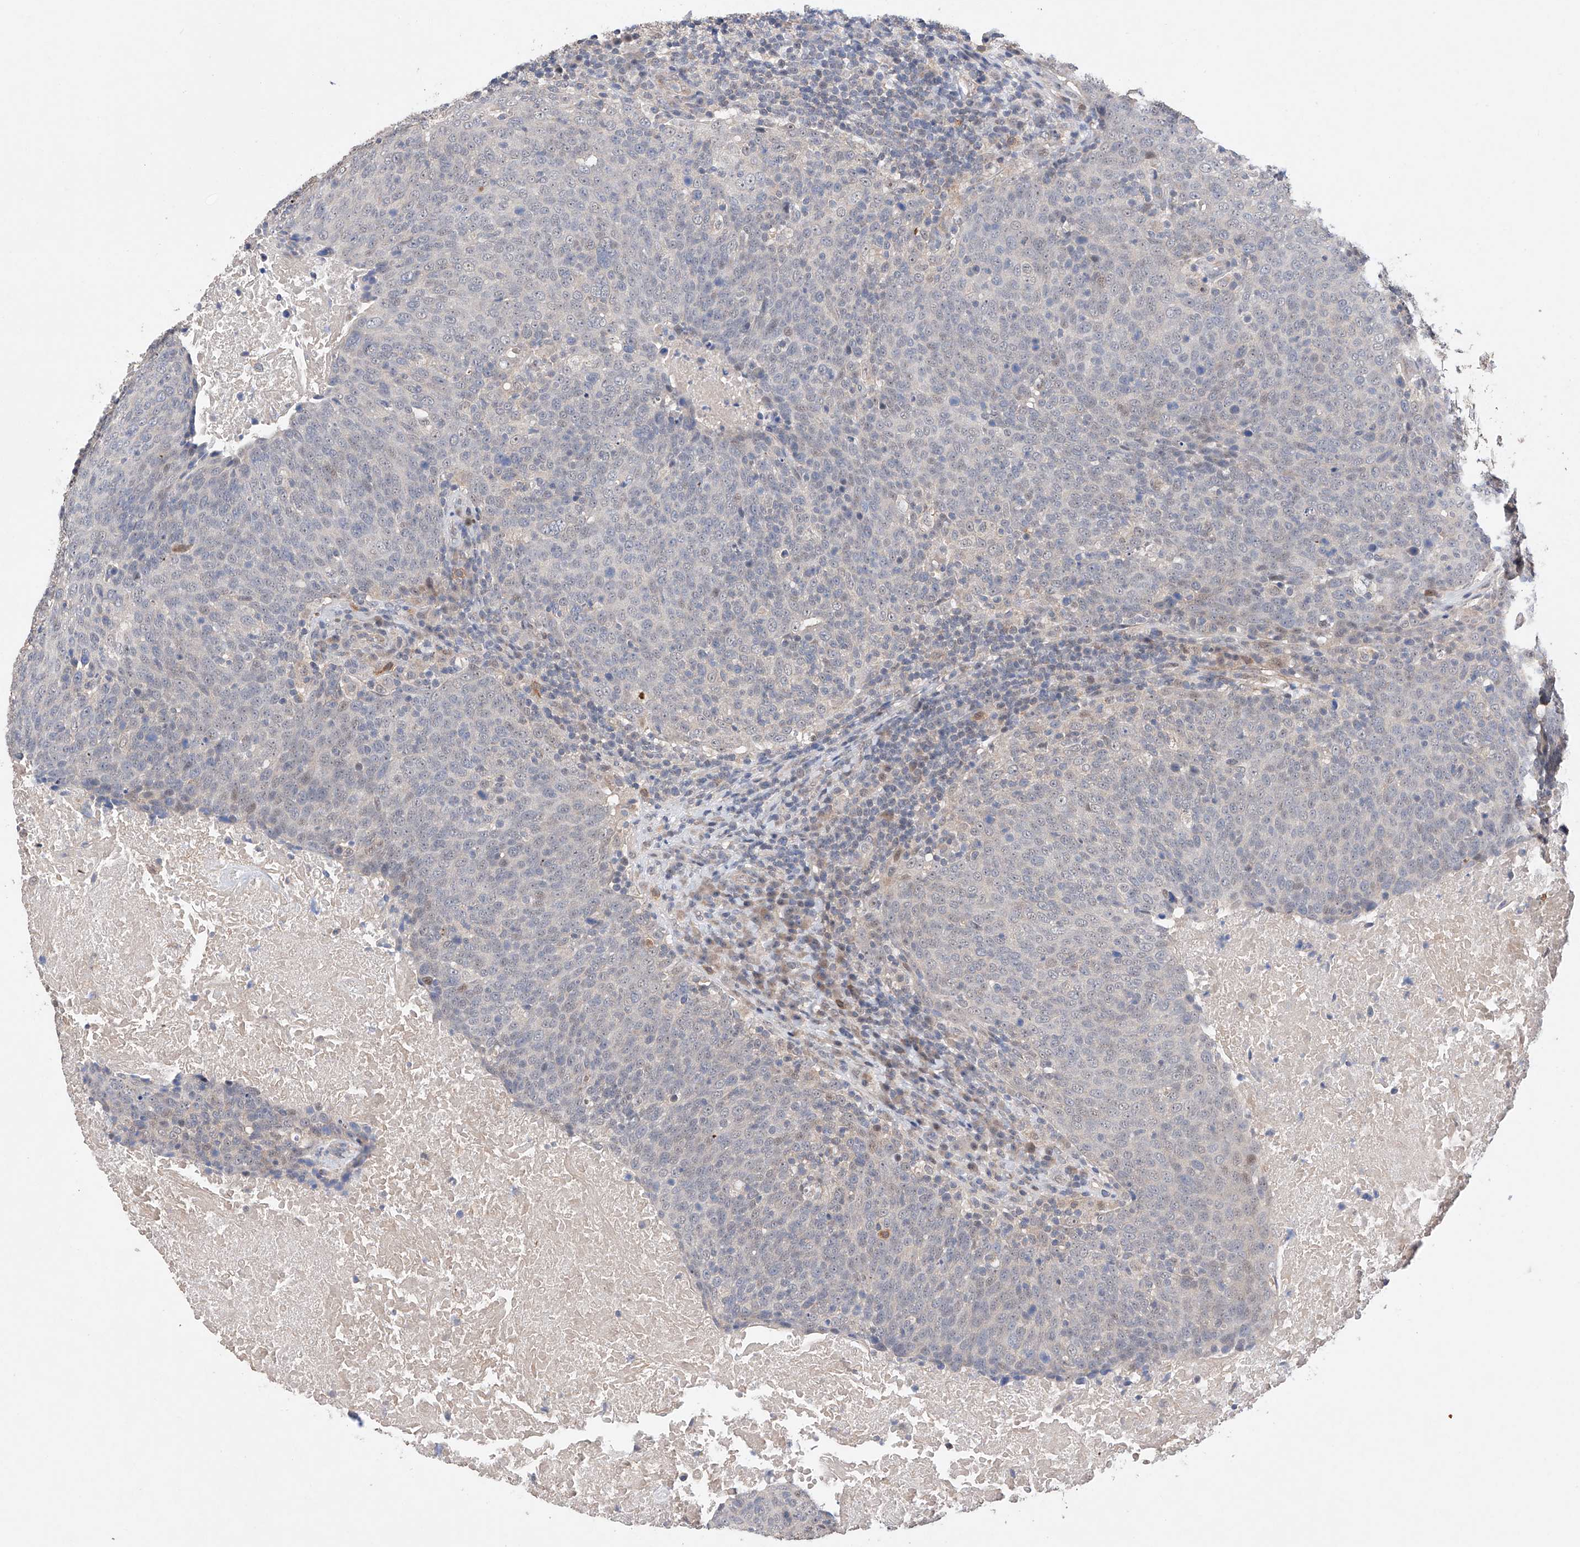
{"staining": {"intensity": "weak", "quantity": "<25%", "location": "nuclear"}, "tissue": "head and neck cancer", "cell_type": "Tumor cells", "image_type": "cancer", "snomed": [{"axis": "morphology", "description": "Squamous cell carcinoma, NOS"}, {"axis": "morphology", "description": "Squamous cell carcinoma, metastatic, NOS"}, {"axis": "topography", "description": "Lymph node"}, {"axis": "topography", "description": "Head-Neck"}], "caption": "Immunohistochemistry (IHC) photomicrograph of neoplastic tissue: human head and neck cancer (squamous cell carcinoma) stained with DAB demonstrates no significant protein positivity in tumor cells.", "gene": "AFG1L", "patient": {"sex": "male", "age": 62}}